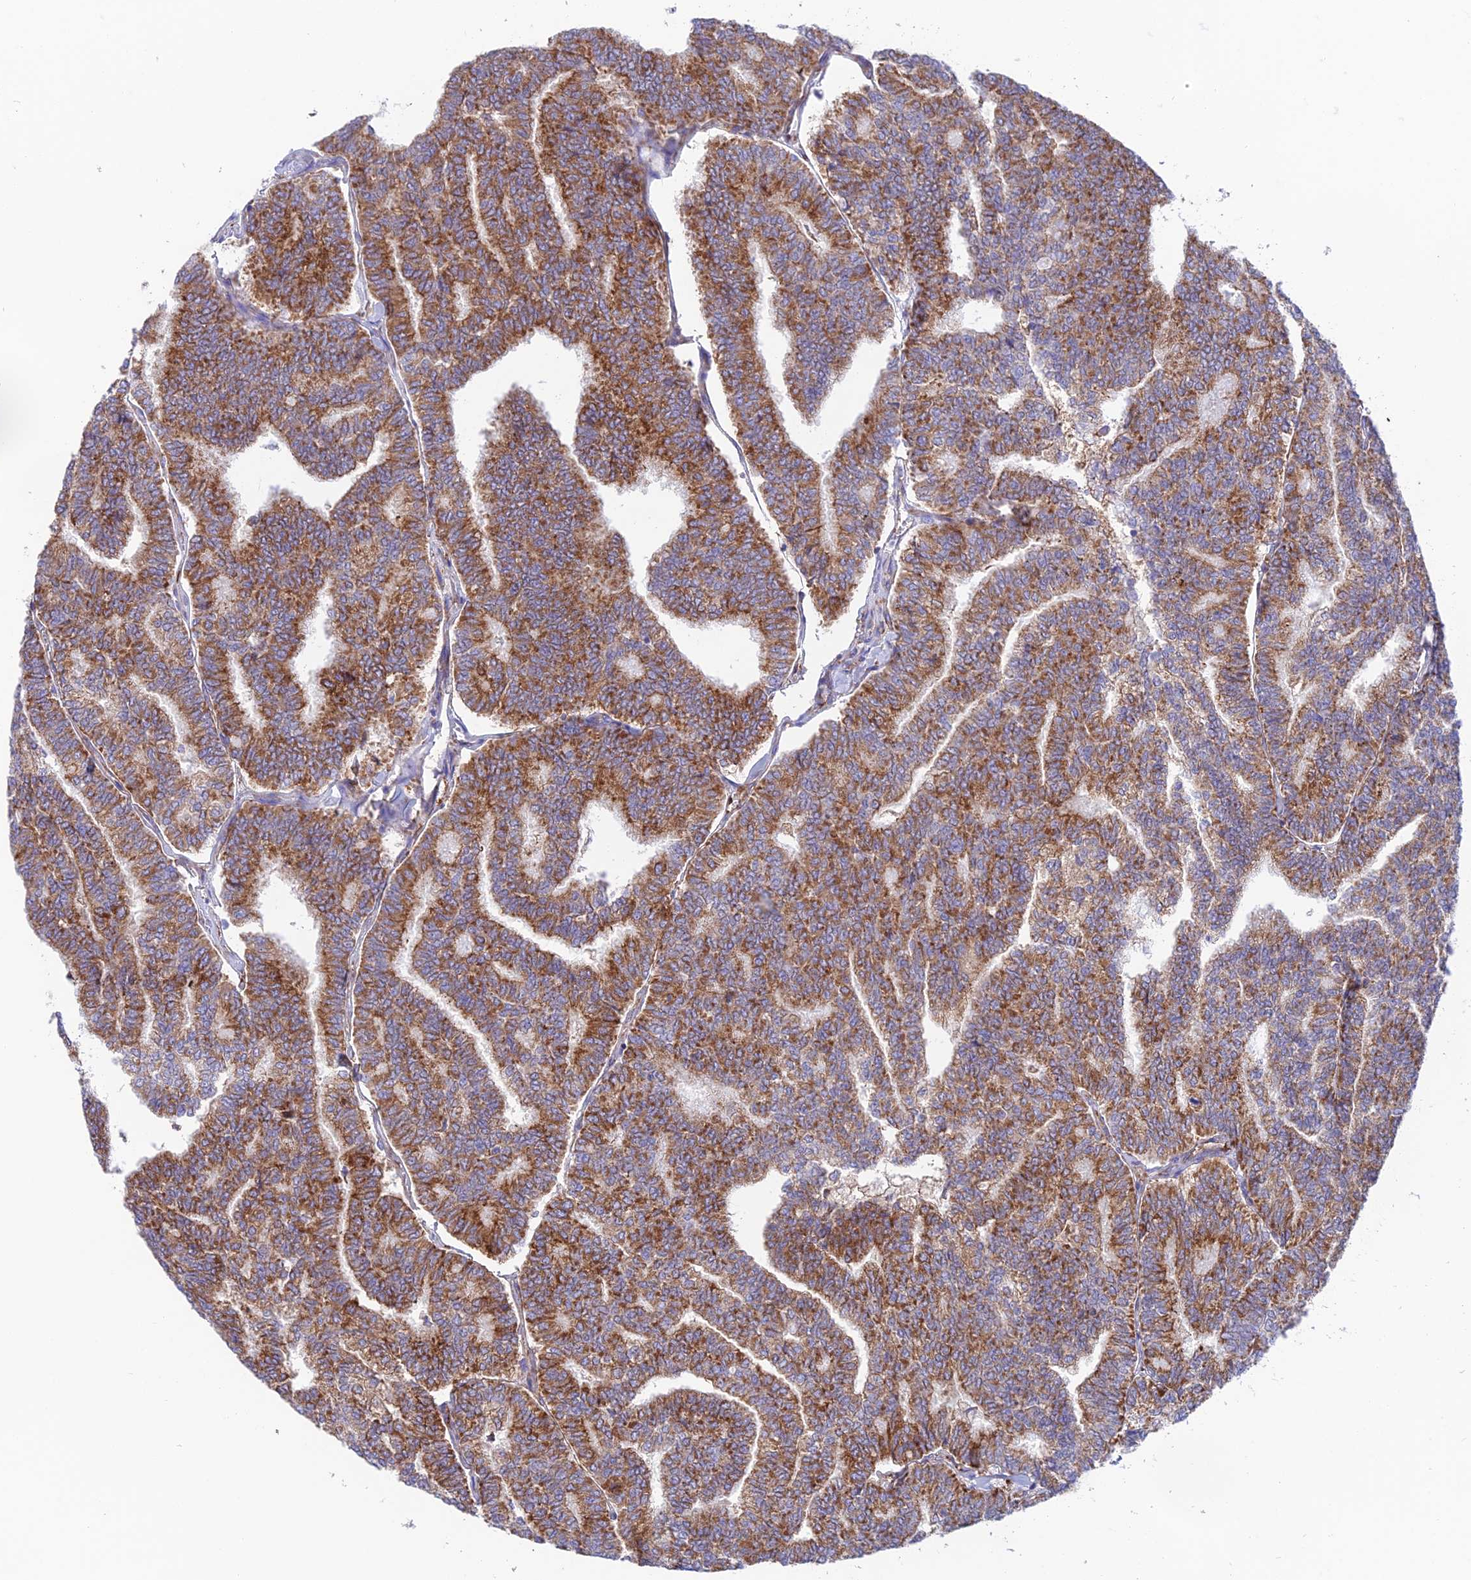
{"staining": {"intensity": "strong", "quantity": ">75%", "location": "cytoplasmic/membranous"}, "tissue": "thyroid cancer", "cell_type": "Tumor cells", "image_type": "cancer", "snomed": [{"axis": "morphology", "description": "Papillary adenocarcinoma, NOS"}, {"axis": "topography", "description": "Thyroid gland"}], "caption": "Immunohistochemistry (IHC) of human thyroid cancer (papillary adenocarcinoma) shows high levels of strong cytoplasmic/membranous positivity in about >75% of tumor cells.", "gene": "TUBGCP6", "patient": {"sex": "female", "age": 35}}